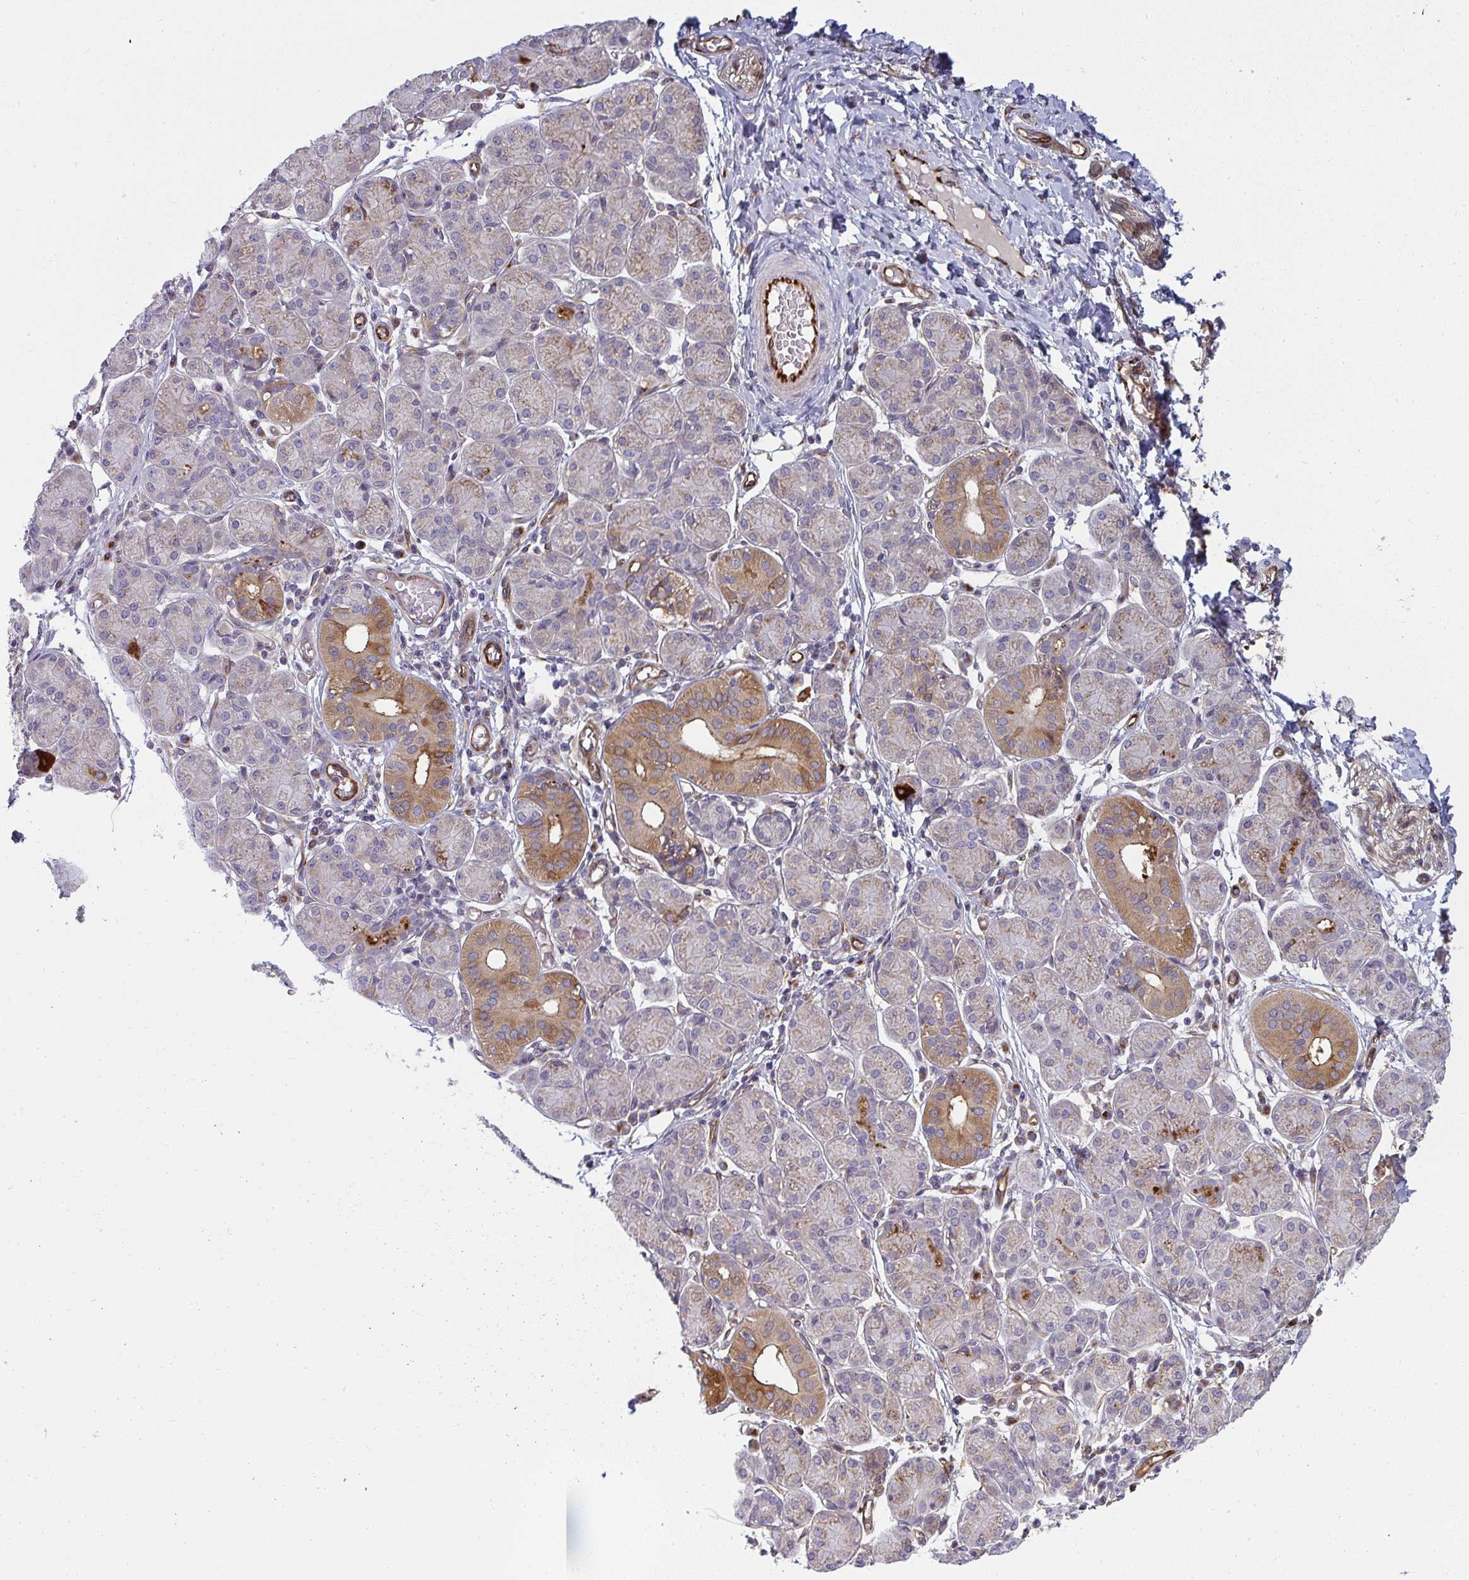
{"staining": {"intensity": "moderate", "quantity": "<25%", "location": "cytoplasmic/membranous"}, "tissue": "salivary gland", "cell_type": "Glandular cells", "image_type": "normal", "snomed": [{"axis": "morphology", "description": "Normal tissue, NOS"}, {"axis": "morphology", "description": "Inflammation, NOS"}, {"axis": "topography", "description": "Lymph node"}, {"axis": "topography", "description": "Salivary gland"}], "caption": "This is a photomicrograph of immunohistochemistry staining of unremarkable salivary gland, which shows moderate expression in the cytoplasmic/membranous of glandular cells.", "gene": "IFIT3", "patient": {"sex": "male", "age": 3}}